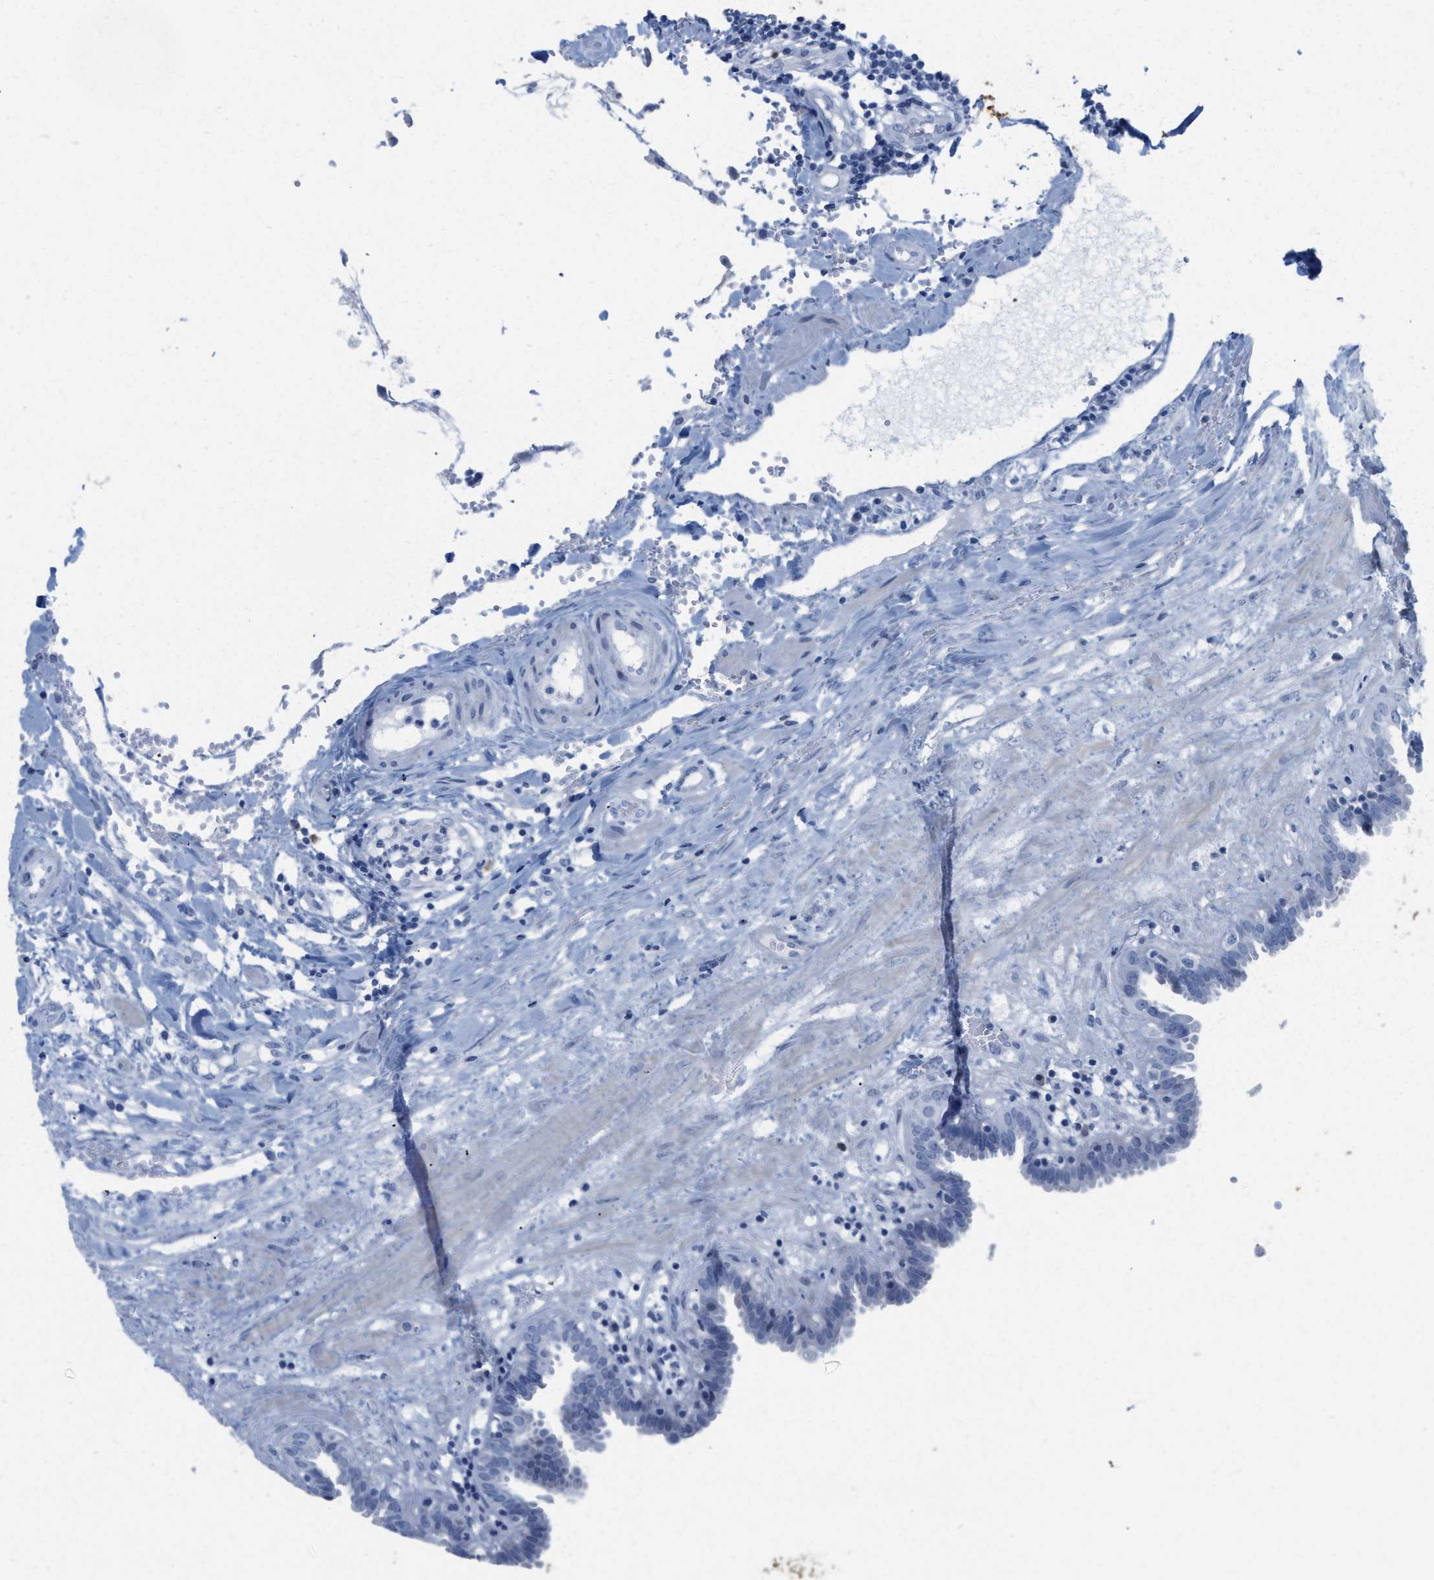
{"staining": {"intensity": "negative", "quantity": "none", "location": "none"}, "tissue": "fallopian tube", "cell_type": "Glandular cells", "image_type": "normal", "snomed": [{"axis": "morphology", "description": "Normal tissue, NOS"}, {"axis": "topography", "description": "Fallopian tube"}, {"axis": "topography", "description": "Placenta"}], "caption": "Immunohistochemistry photomicrograph of normal fallopian tube: human fallopian tube stained with DAB (3,3'-diaminobenzidine) exhibits no significant protein positivity in glandular cells.", "gene": "CRYM", "patient": {"sex": "female", "age": 32}}